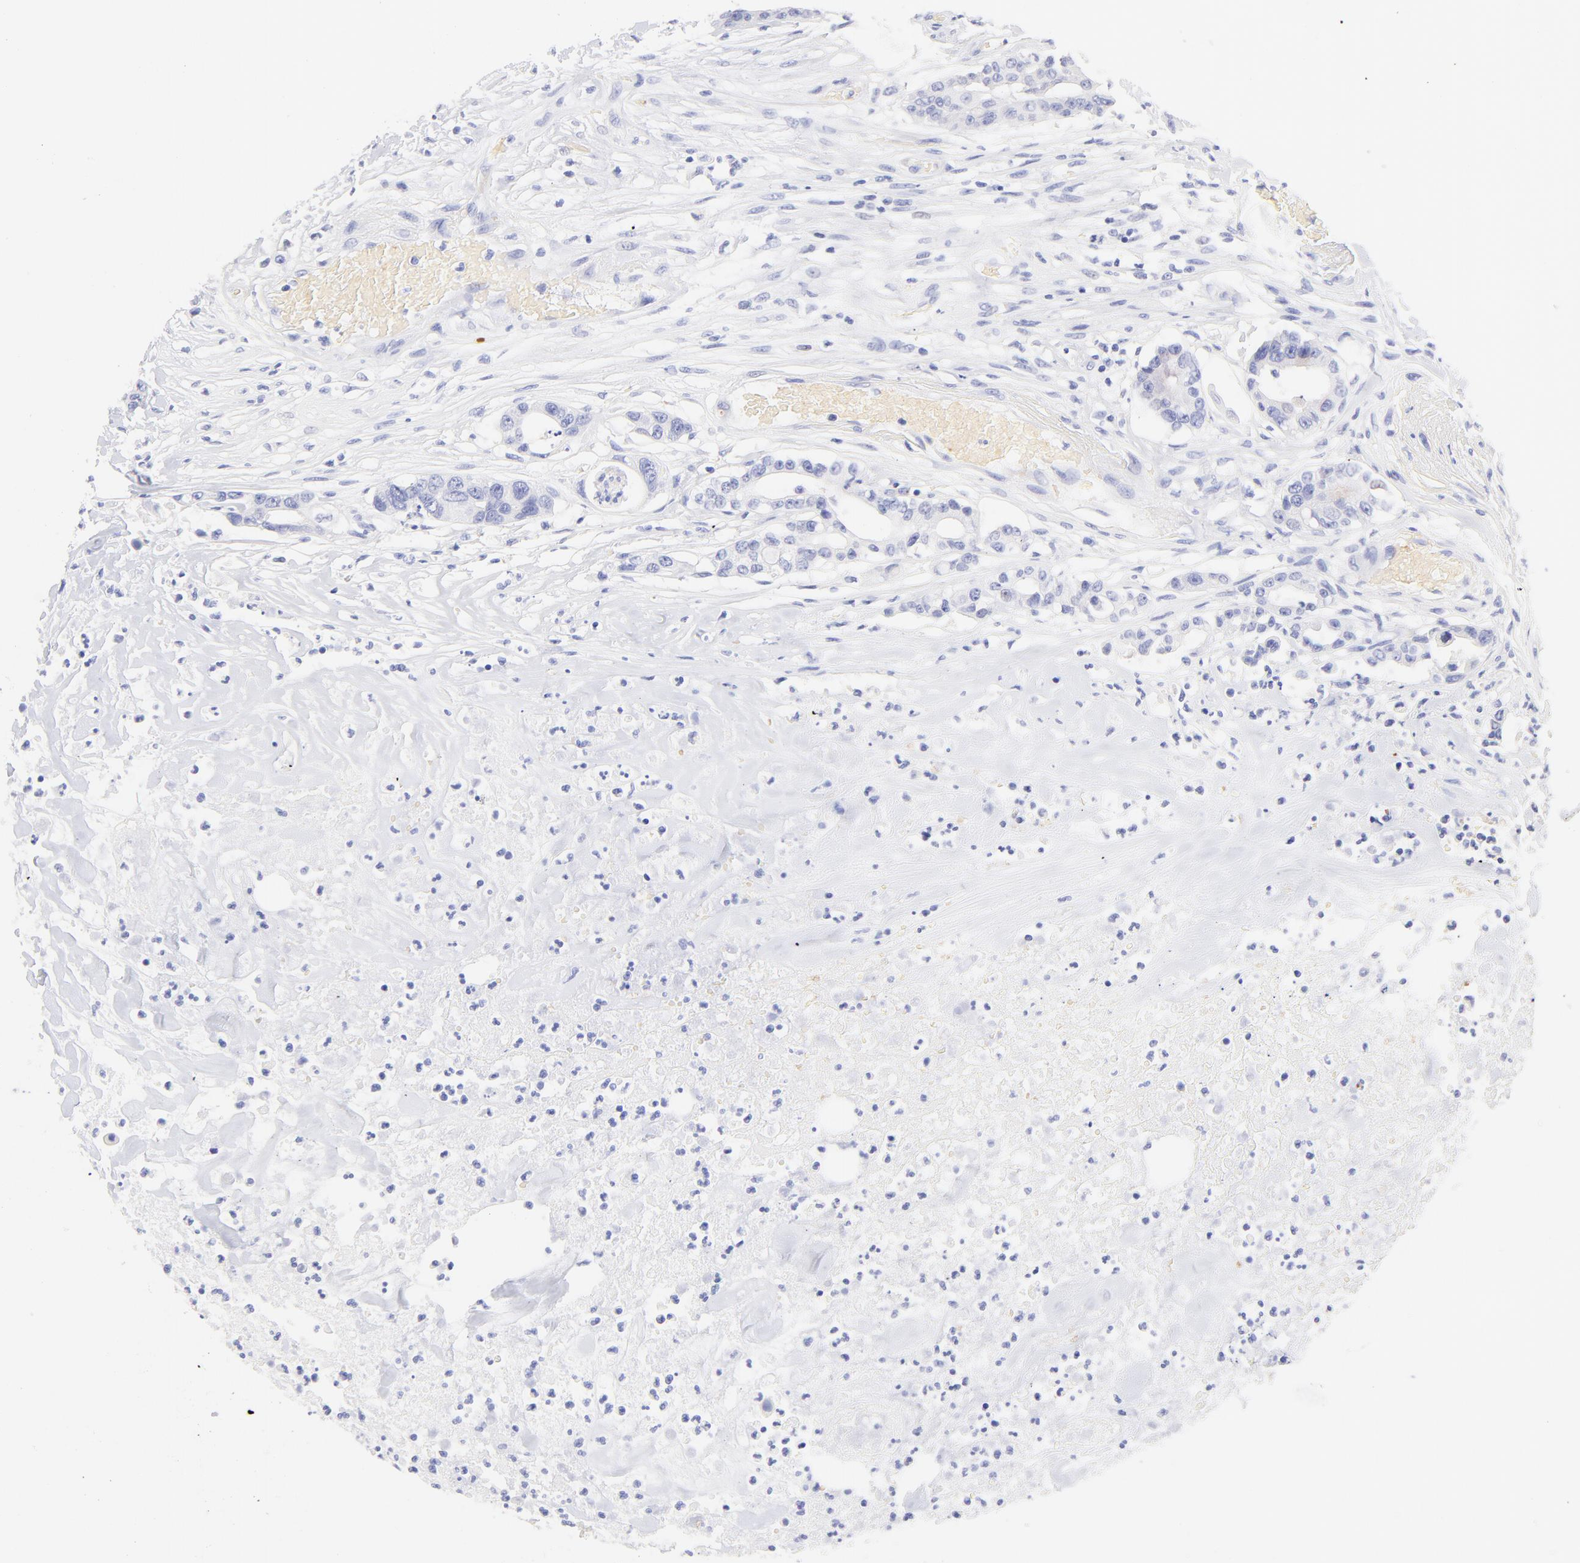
{"staining": {"intensity": "negative", "quantity": "none", "location": "none"}, "tissue": "colorectal cancer", "cell_type": "Tumor cells", "image_type": "cancer", "snomed": [{"axis": "morphology", "description": "Adenocarcinoma, NOS"}, {"axis": "topography", "description": "Colon"}], "caption": "Adenocarcinoma (colorectal) stained for a protein using immunohistochemistry (IHC) exhibits no staining tumor cells.", "gene": "FRMPD3", "patient": {"sex": "female", "age": 70}}